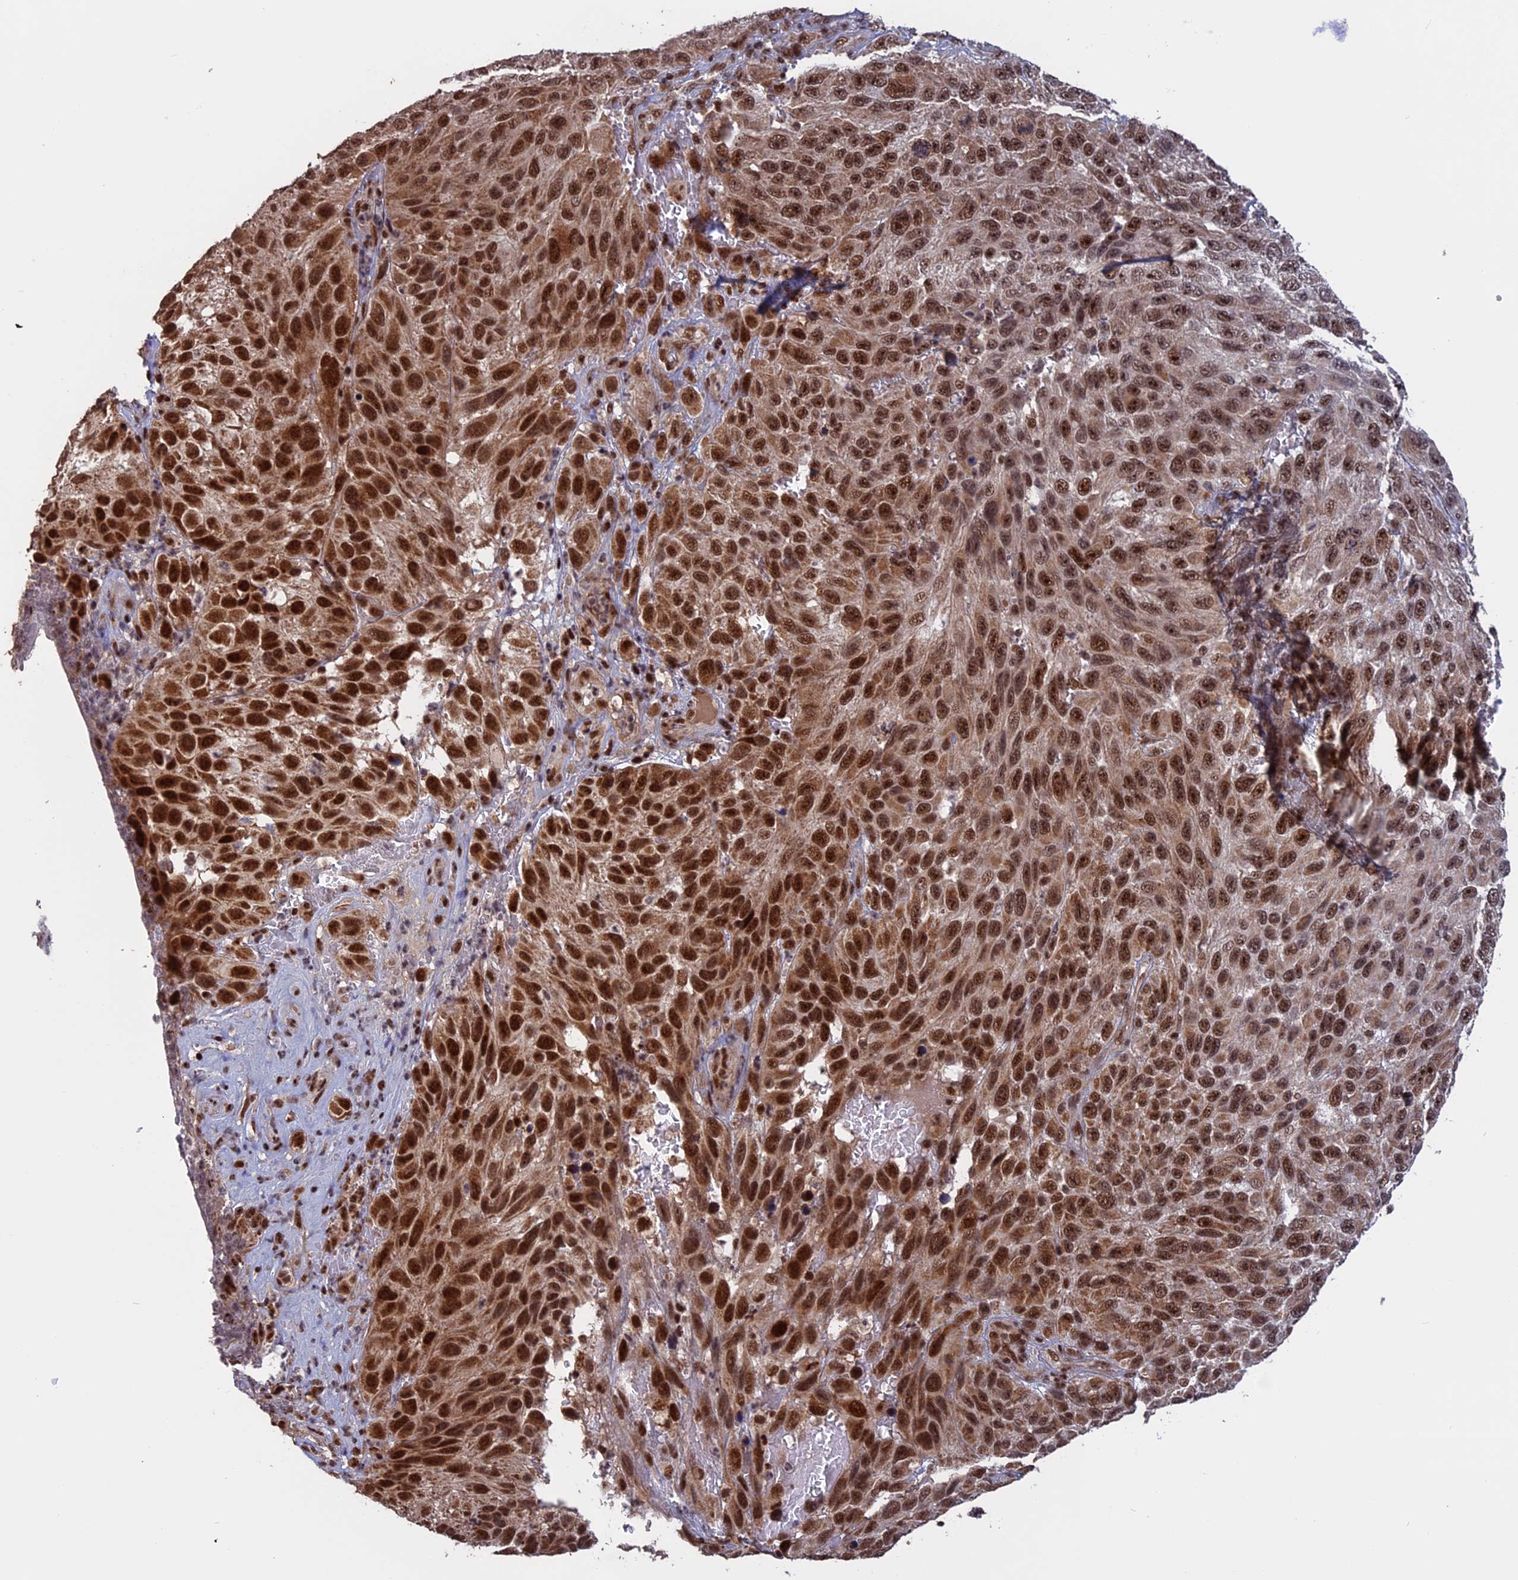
{"staining": {"intensity": "strong", "quantity": ">75%", "location": "nuclear"}, "tissue": "melanoma", "cell_type": "Tumor cells", "image_type": "cancer", "snomed": [{"axis": "morphology", "description": "Malignant melanoma, NOS"}, {"axis": "topography", "description": "Skin"}], "caption": "The histopathology image displays a brown stain indicating the presence of a protein in the nuclear of tumor cells in malignant melanoma. (brown staining indicates protein expression, while blue staining denotes nuclei).", "gene": "CACTIN", "patient": {"sex": "female", "age": 96}}